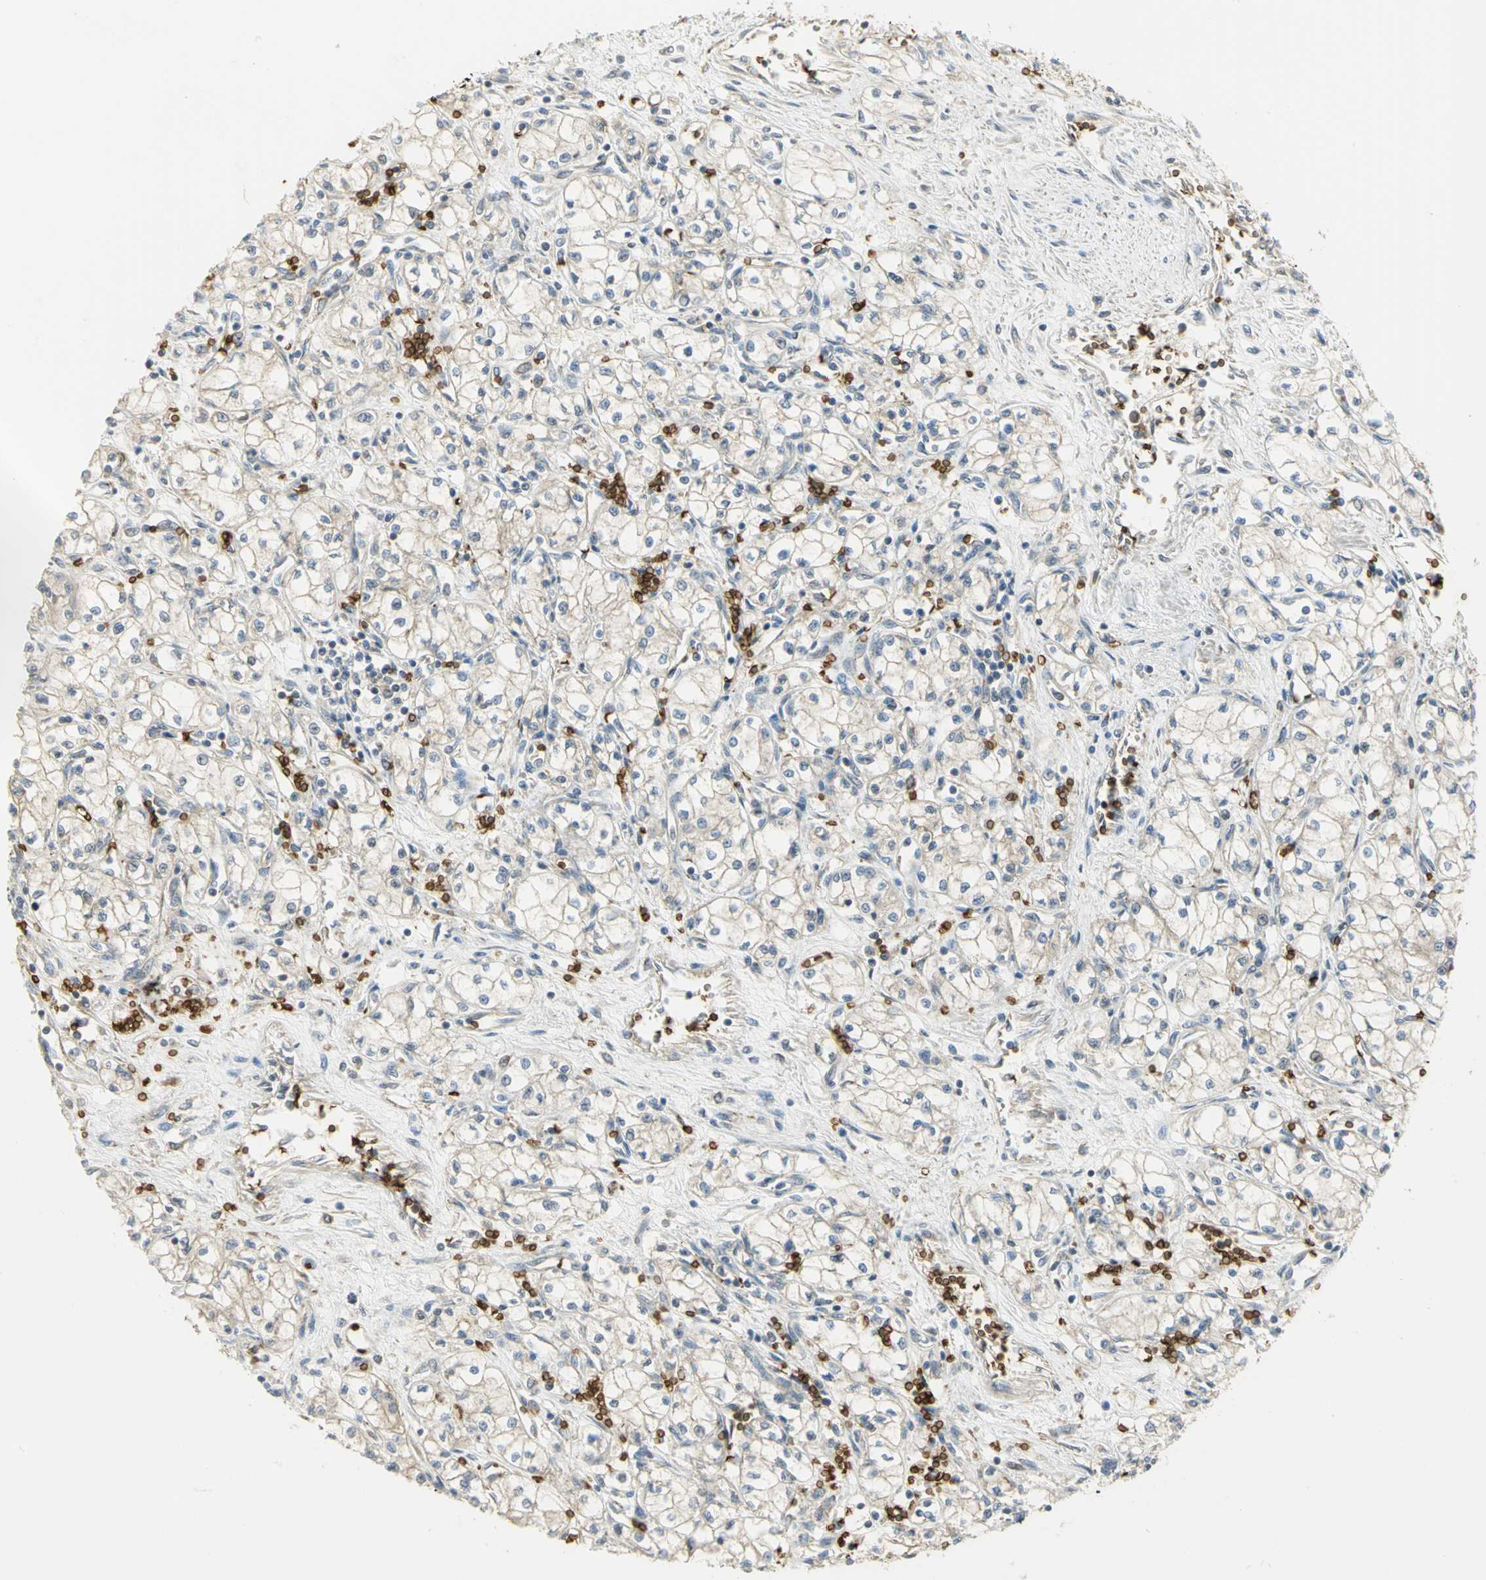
{"staining": {"intensity": "negative", "quantity": "none", "location": "none"}, "tissue": "renal cancer", "cell_type": "Tumor cells", "image_type": "cancer", "snomed": [{"axis": "morphology", "description": "Normal tissue, NOS"}, {"axis": "morphology", "description": "Adenocarcinoma, NOS"}, {"axis": "topography", "description": "Kidney"}], "caption": "The micrograph exhibits no significant expression in tumor cells of renal adenocarcinoma.", "gene": "ANK1", "patient": {"sex": "male", "age": 59}}